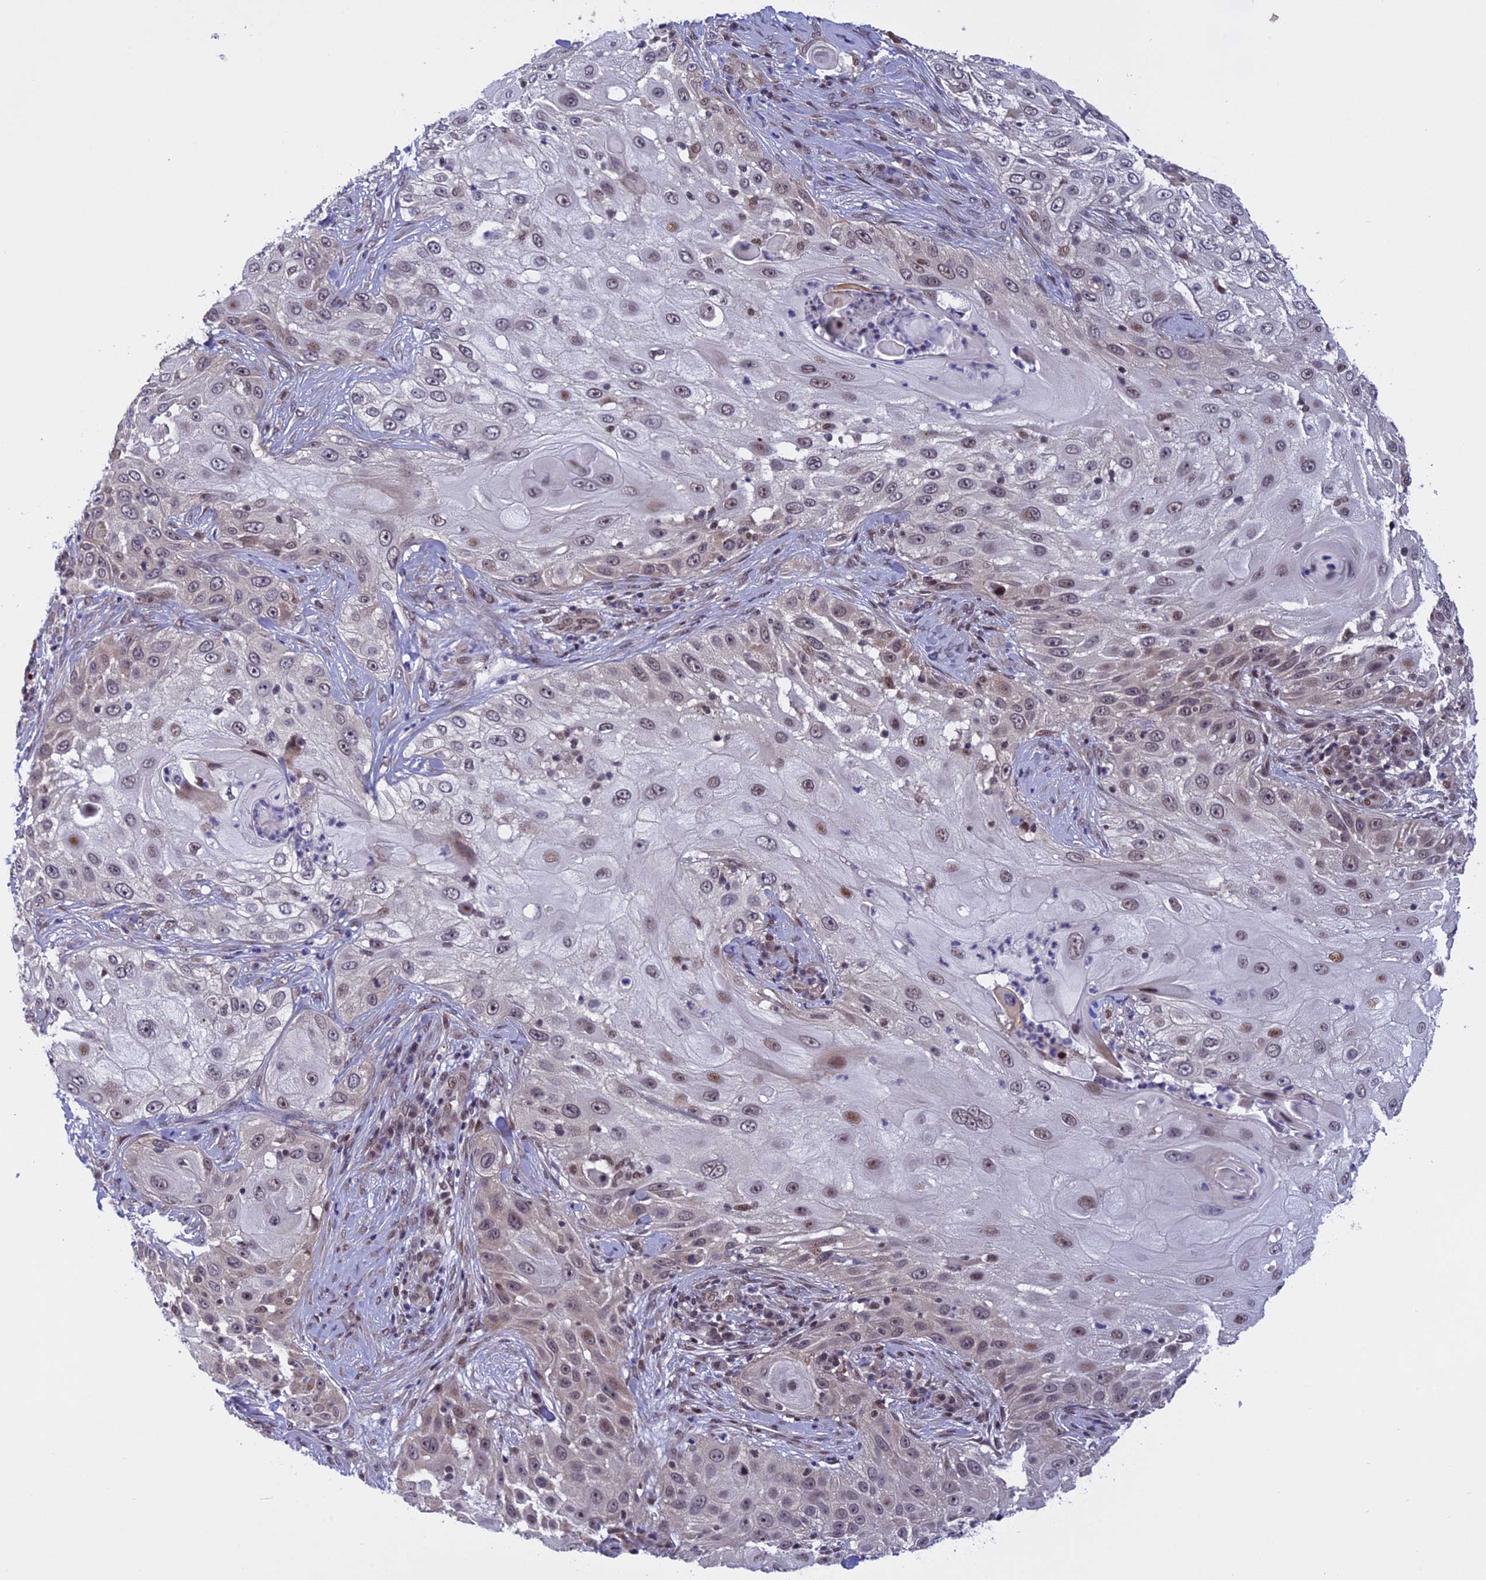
{"staining": {"intensity": "weak", "quantity": "25%-75%", "location": "nuclear"}, "tissue": "skin cancer", "cell_type": "Tumor cells", "image_type": "cancer", "snomed": [{"axis": "morphology", "description": "Squamous cell carcinoma, NOS"}, {"axis": "topography", "description": "Skin"}], "caption": "This is a micrograph of immunohistochemistry staining of skin cancer (squamous cell carcinoma), which shows weak positivity in the nuclear of tumor cells.", "gene": "POLR2C", "patient": {"sex": "female", "age": 44}}